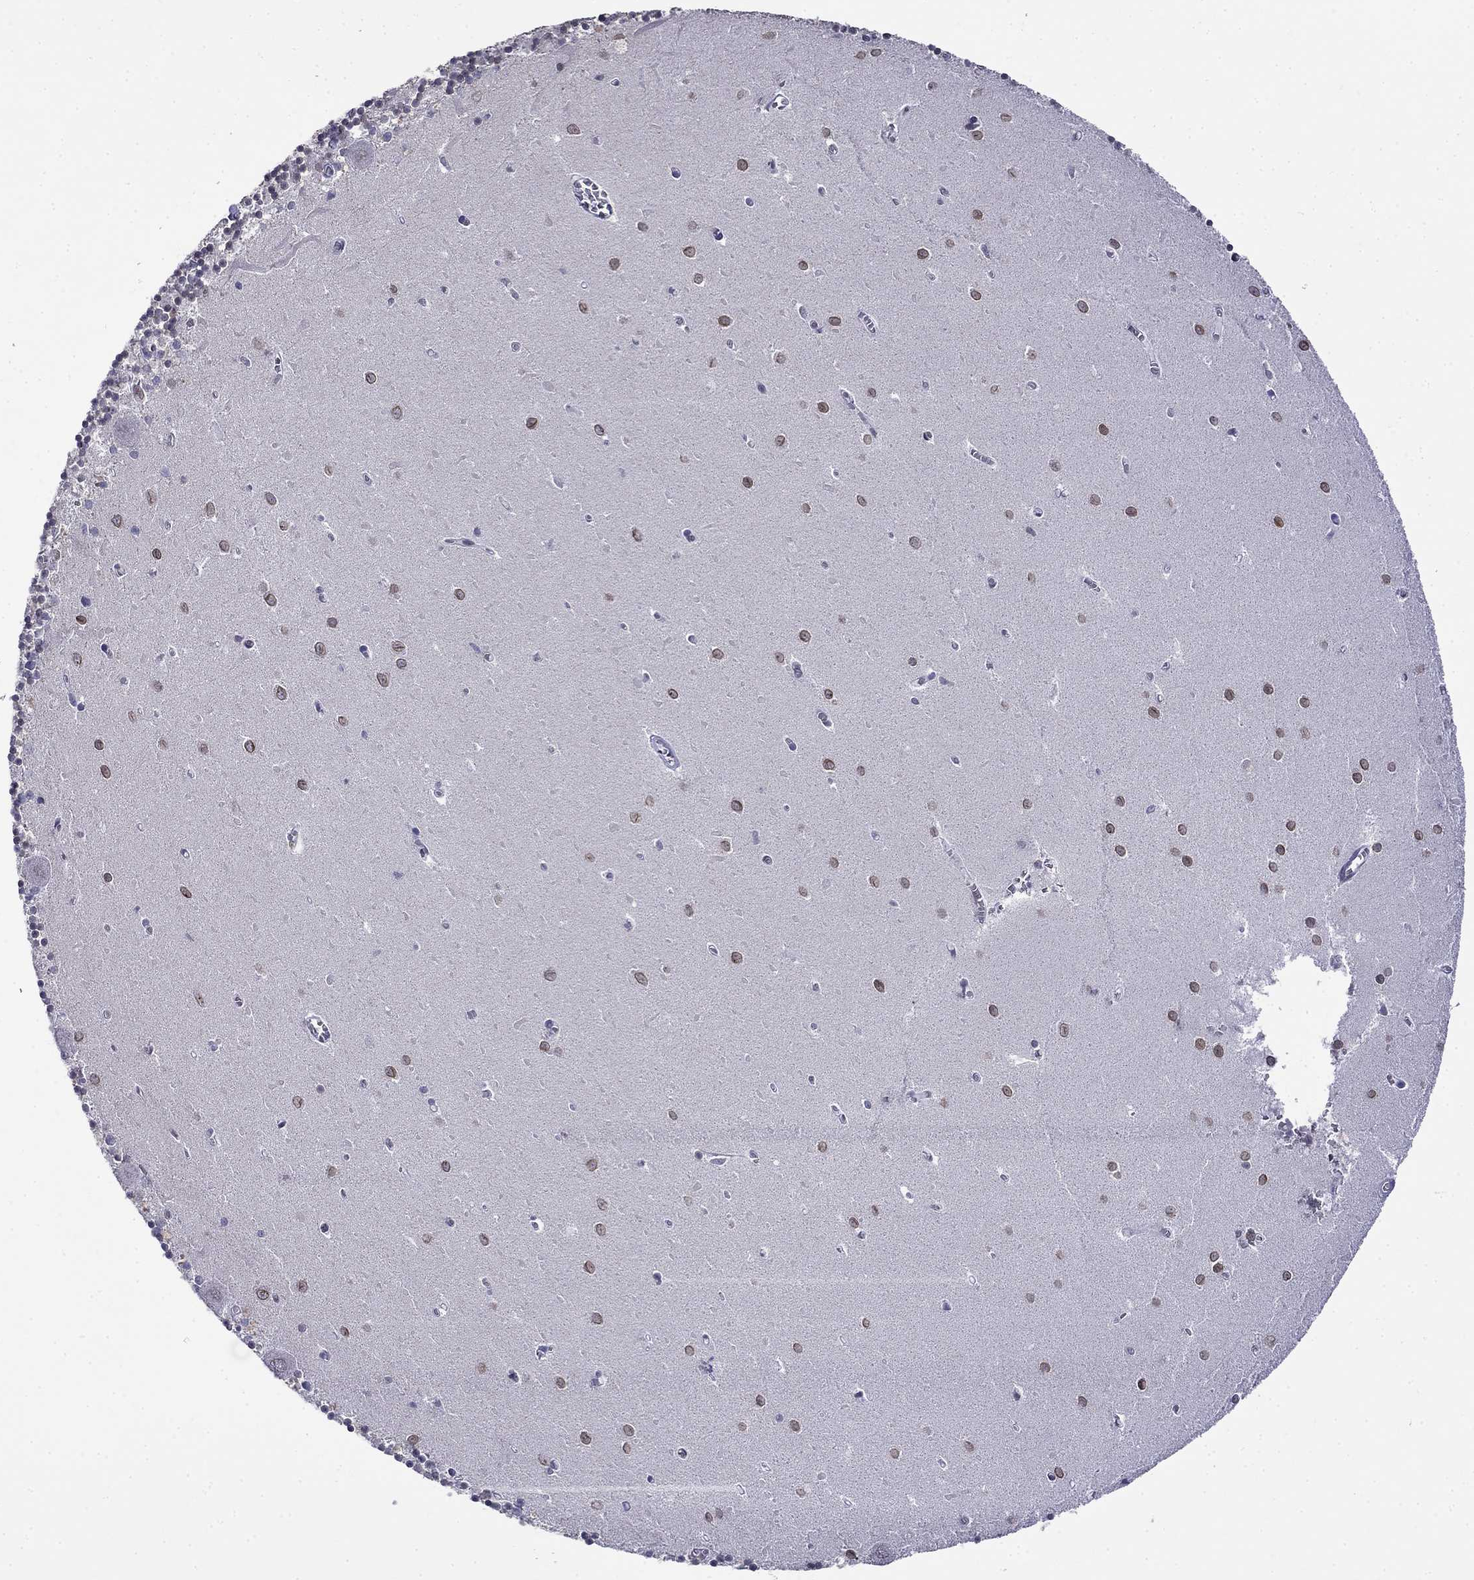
{"staining": {"intensity": "negative", "quantity": "none", "location": "none"}, "tissue": "cerebellum", "cell_type": "Cells in granular layer", "image_type": "normal", "snomed": [{"axis": "morphology", "description": "Normal tissue, NOS"}, {"axis": "topography", "description": "Cerebellum"}], "caption": "A photomicrograph of cerebellum stained for a protein reveals no brown staining in cells in granular layer. (Stains: DAB (3,3'-diaminobenzidine) IHC with hematoxylin counter stain, Microscopy: brightfield microscopy at high magnification).", "gene": "PRR18", "patient": {"sex": "female", "age": 64}}